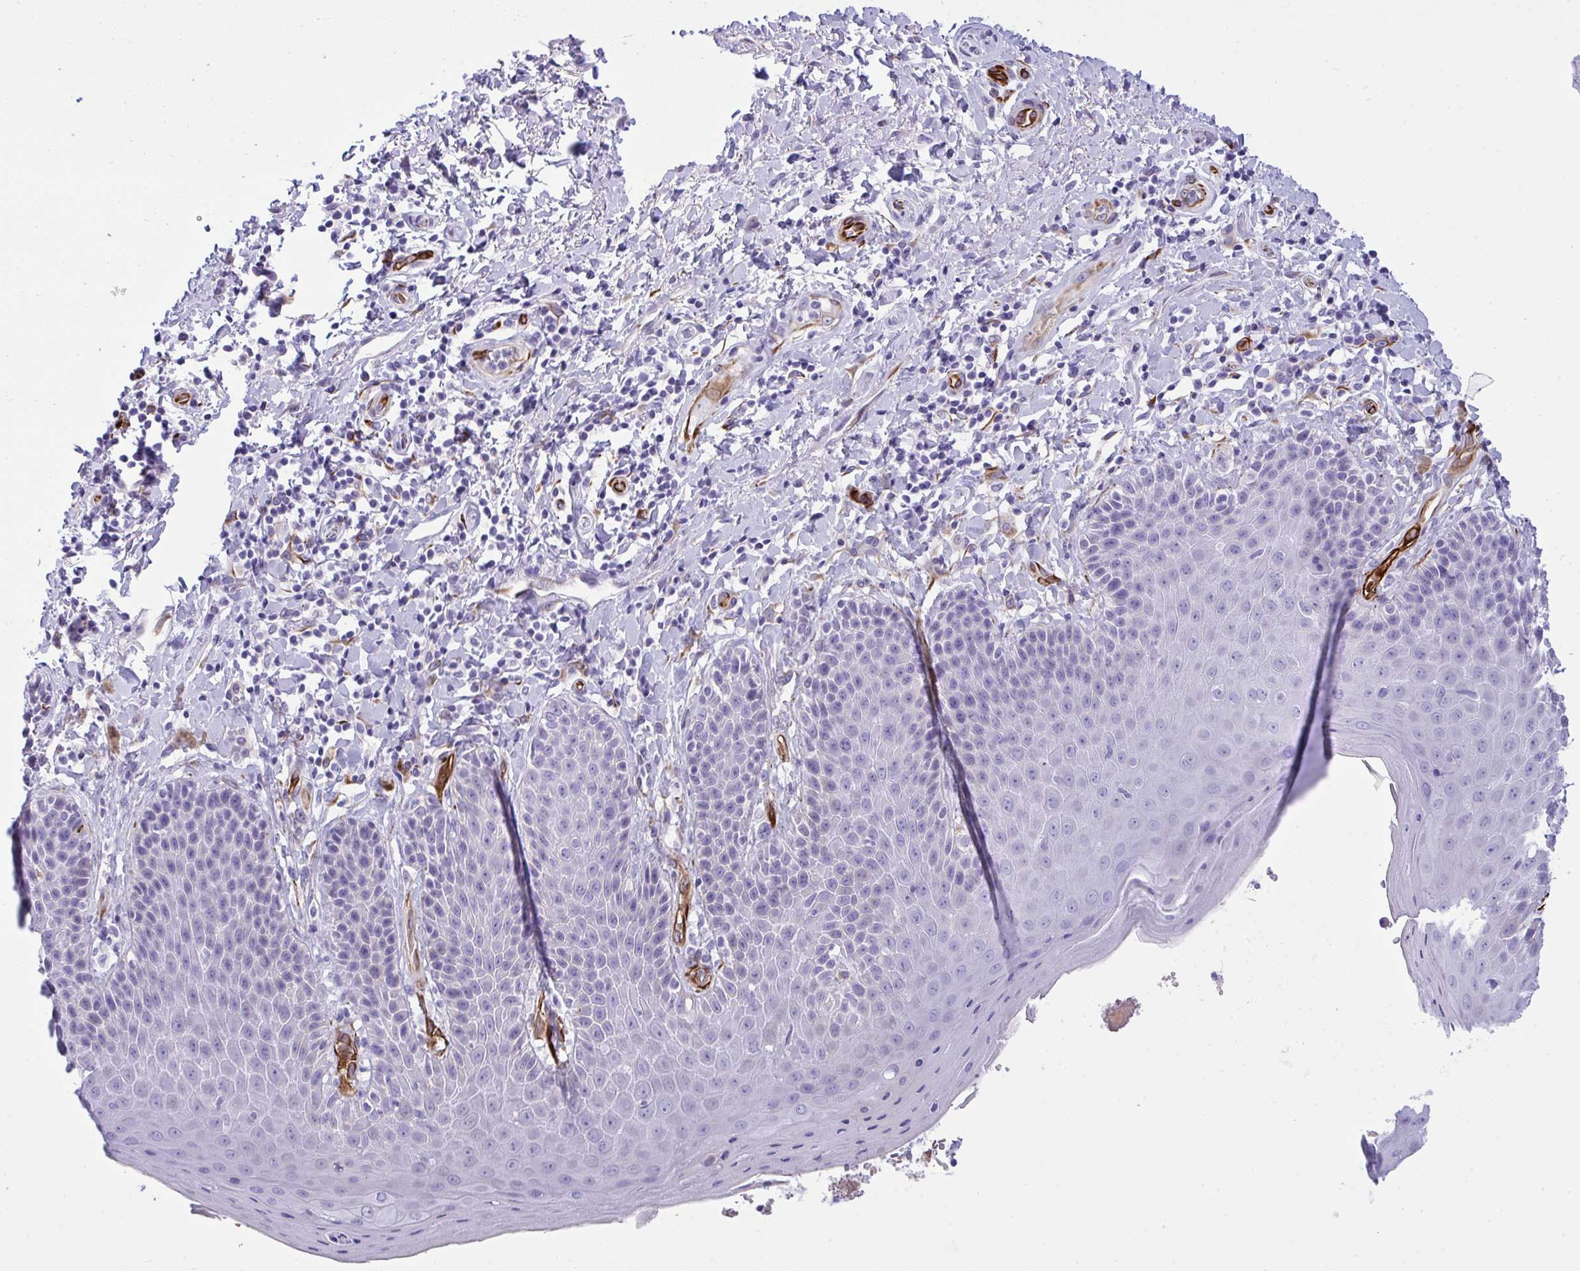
{"staining": {"intensity": "negative", "quantity": "none", "location": "none"}, "tissue": "skin", "cell_type": "Epidermal cells", "image_type": "normal", "snomed": [{"axis": "morphology", "description": "Normal tissue, NOS"}, {"axis": "topography", "description": "Anal"}, {"axis": "topography", "description": "Peripheral nerve tissue"}], "caption": "This is an immunohistochemistry (IHC) histopathology image of normal human skin. There is no staining in epidermal cells.", "gene": "SLC35B1", "patient": {"sex": "male", "age": 51}}